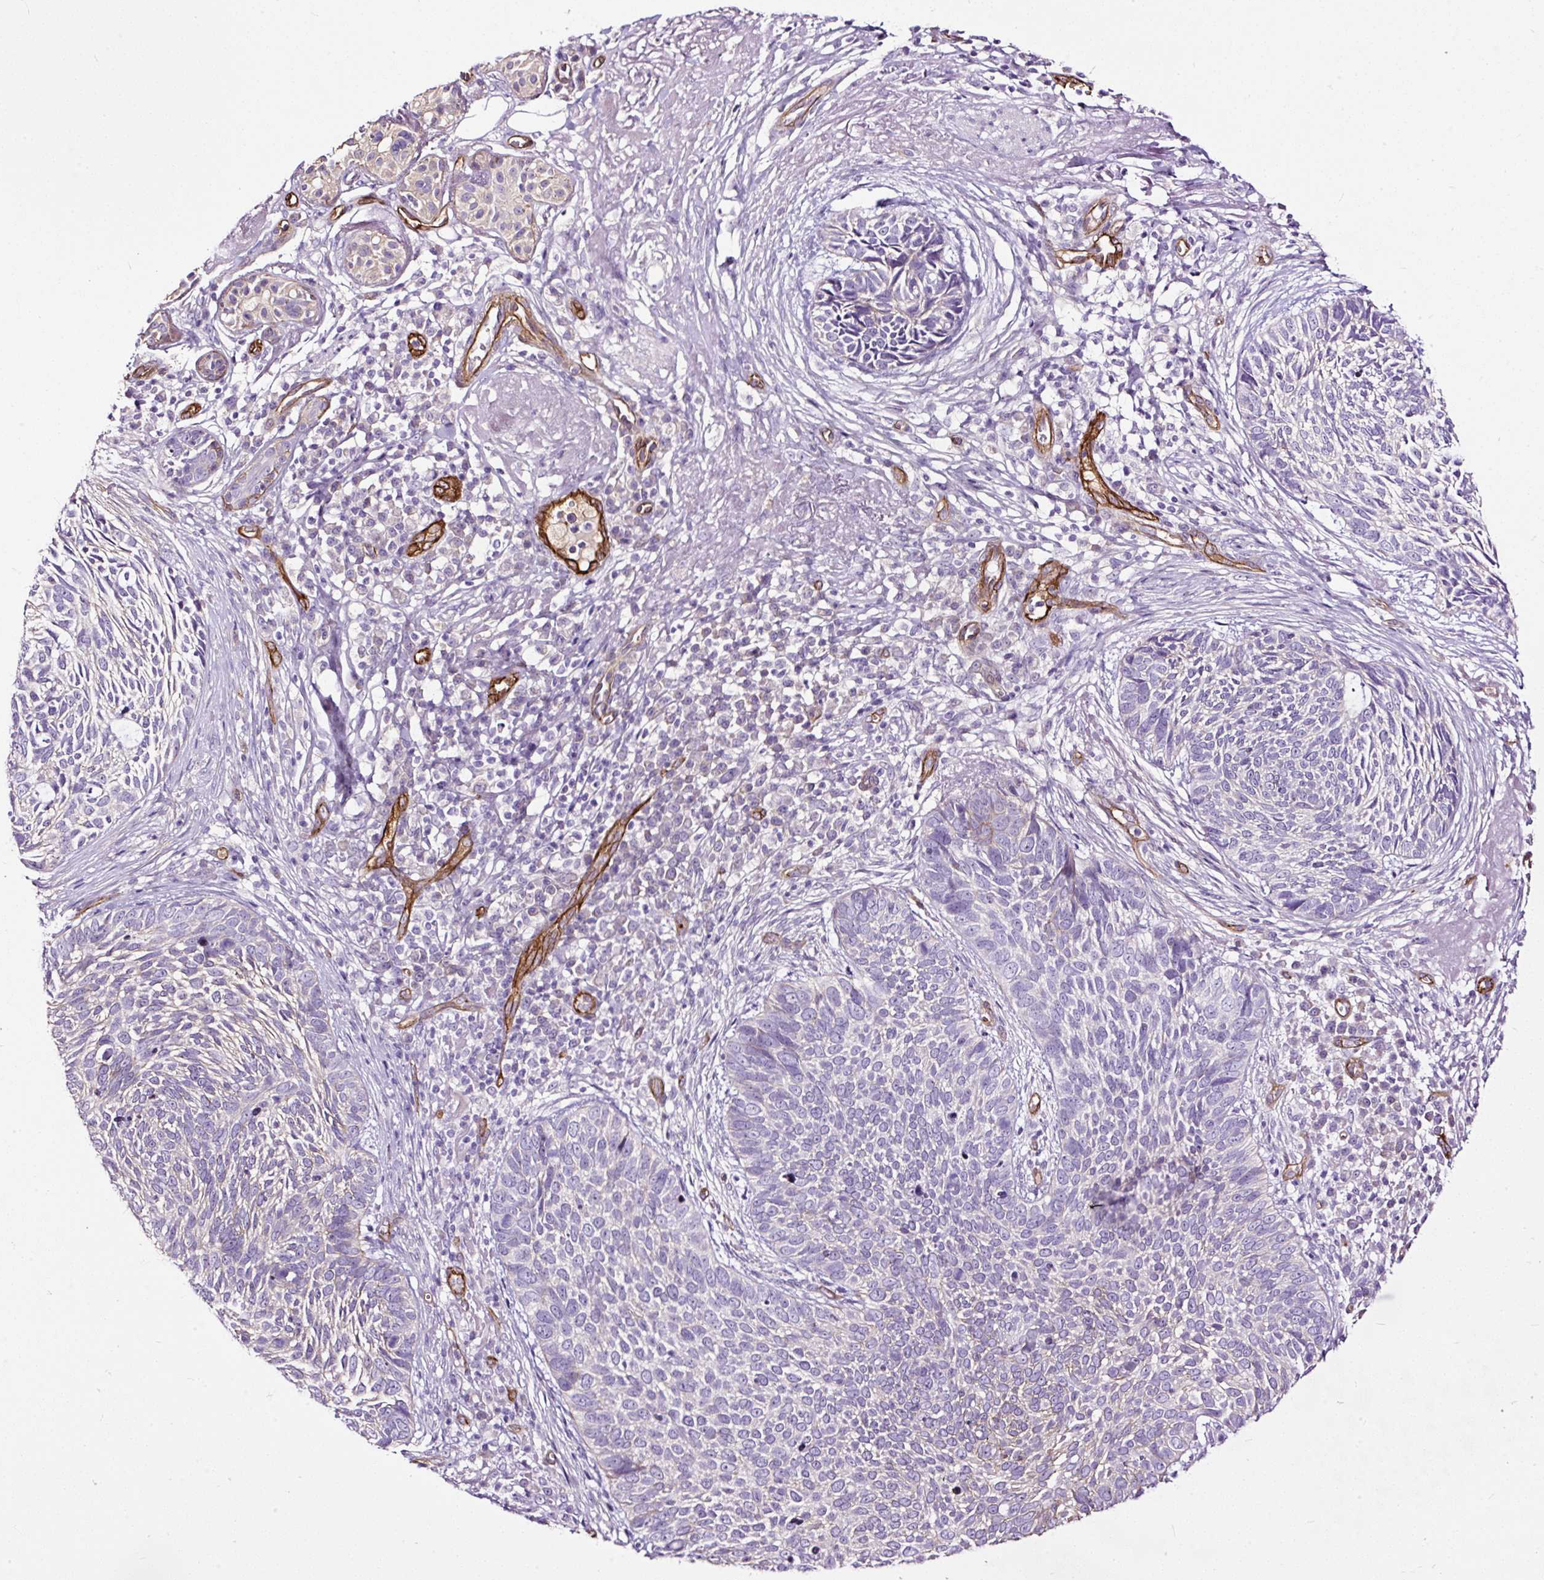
{"staining": {"intensity": "negative", "quantity": "none", "location": "none"}, "tissue": "skin cancer", "cell_type": "Tumor cells", "image_type": "cancer", "snomed": [{"axis": "morphology", "description": "Basal cell carcinoma"}, {"axis": "topography", "description": "Skin"}, {"axis": "topography", "description": "Skin of face"}], "caption": "Immunohistochemistry (IHC) micrograph of neoplastic tissue: skin basal cell carcinoma stained with DAB (3,3'-diaminobenzidine) reveals no significant protein positivity in tumor cells.", "gene": "MAGEB16", "patient": {"sex": "female", "age": 95}}